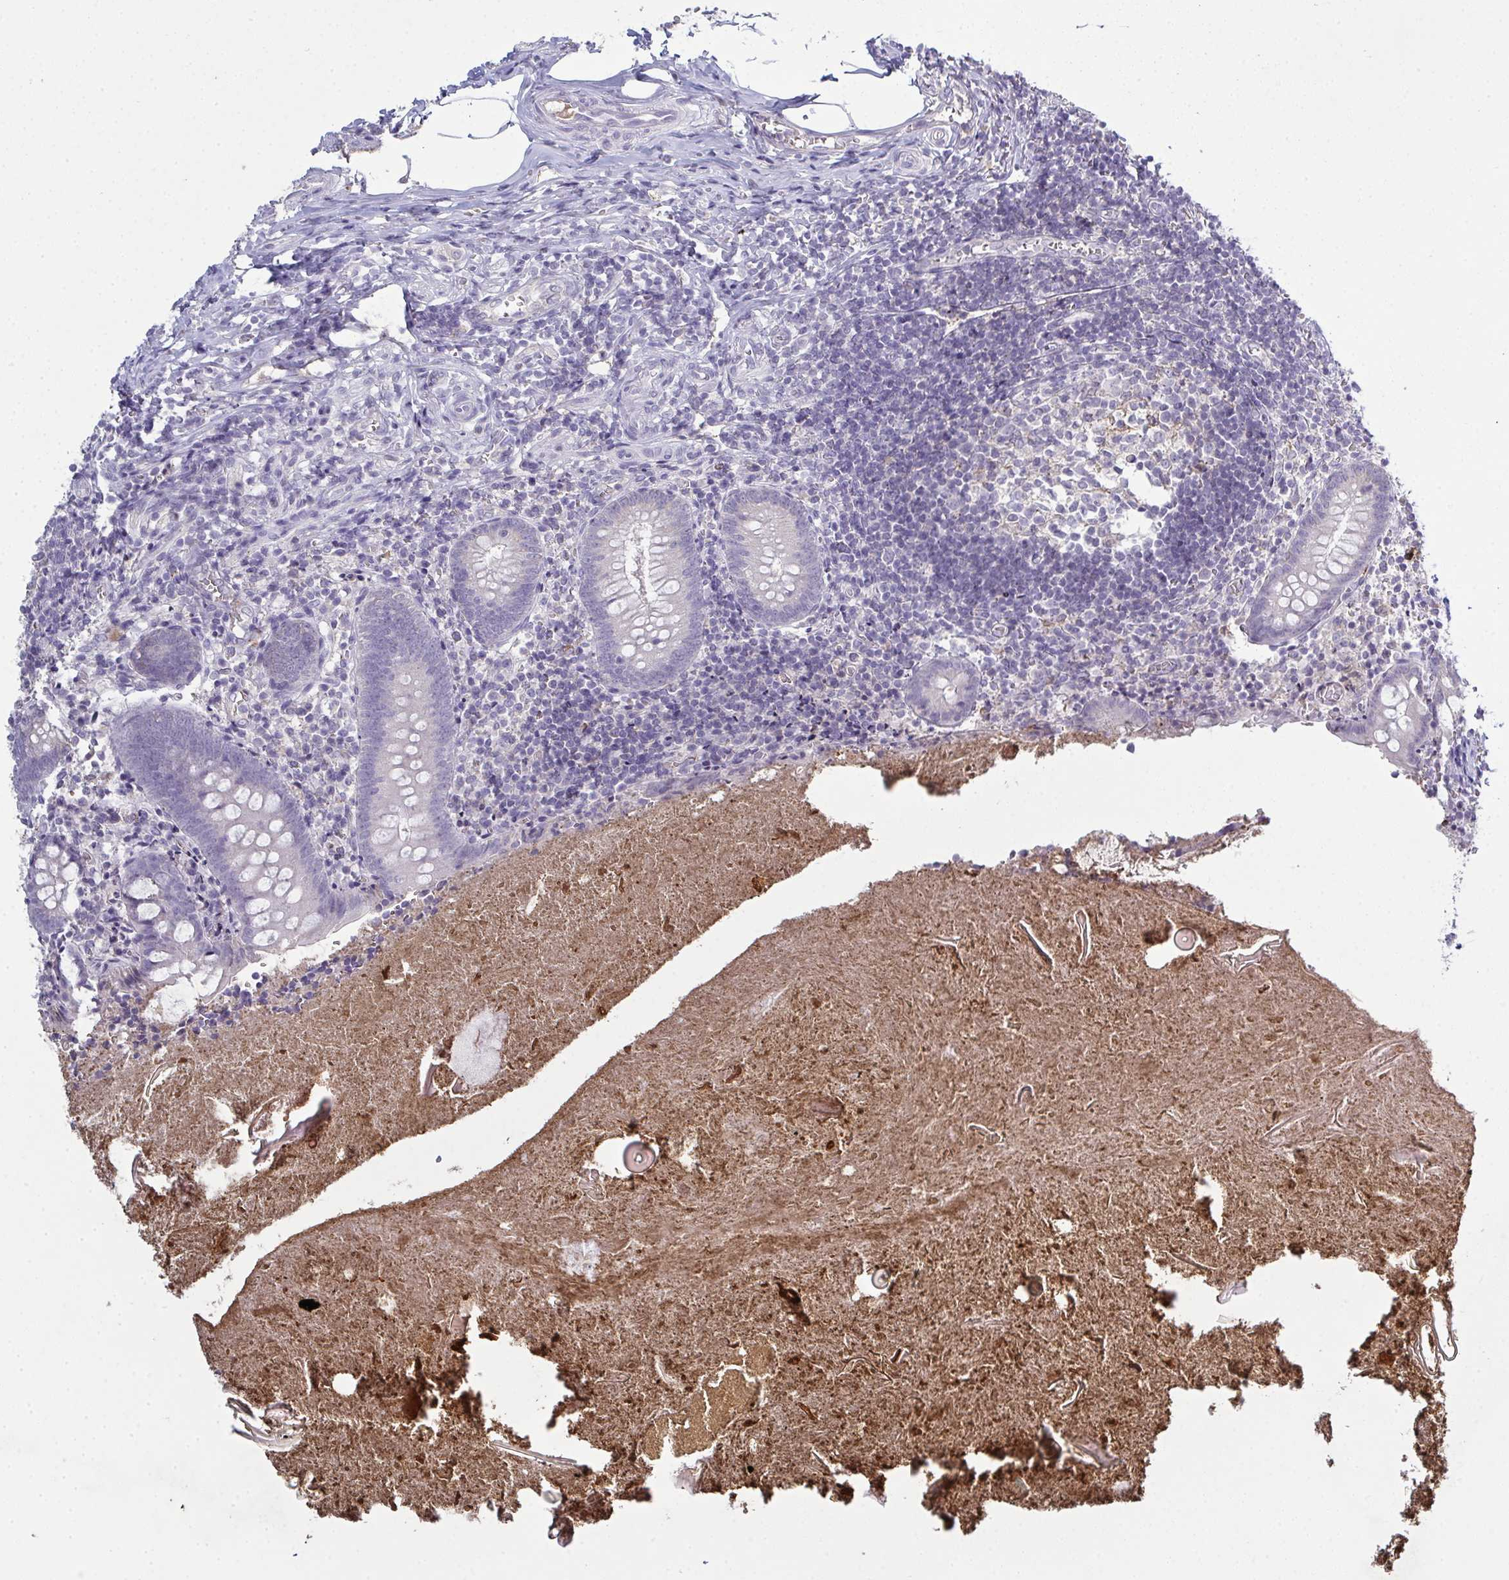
{"staining": {"intensity": "negative", "quantity": "none", "location": "none"}, "tissue": "appendix", "cell_type": "Glandular cells", "image_type": "normal", "snomed": [{"axis": "morphology", "description": "Normal tissue, NOS"}, {"axis": "topography", "description": "Appendix"}], "caption": "DAB immunohistochemical staining of benign appendix reveals no significant staining in glandular cells.", "gene": "ADAM21", "patient": {"sex": "female", "age": 17}}